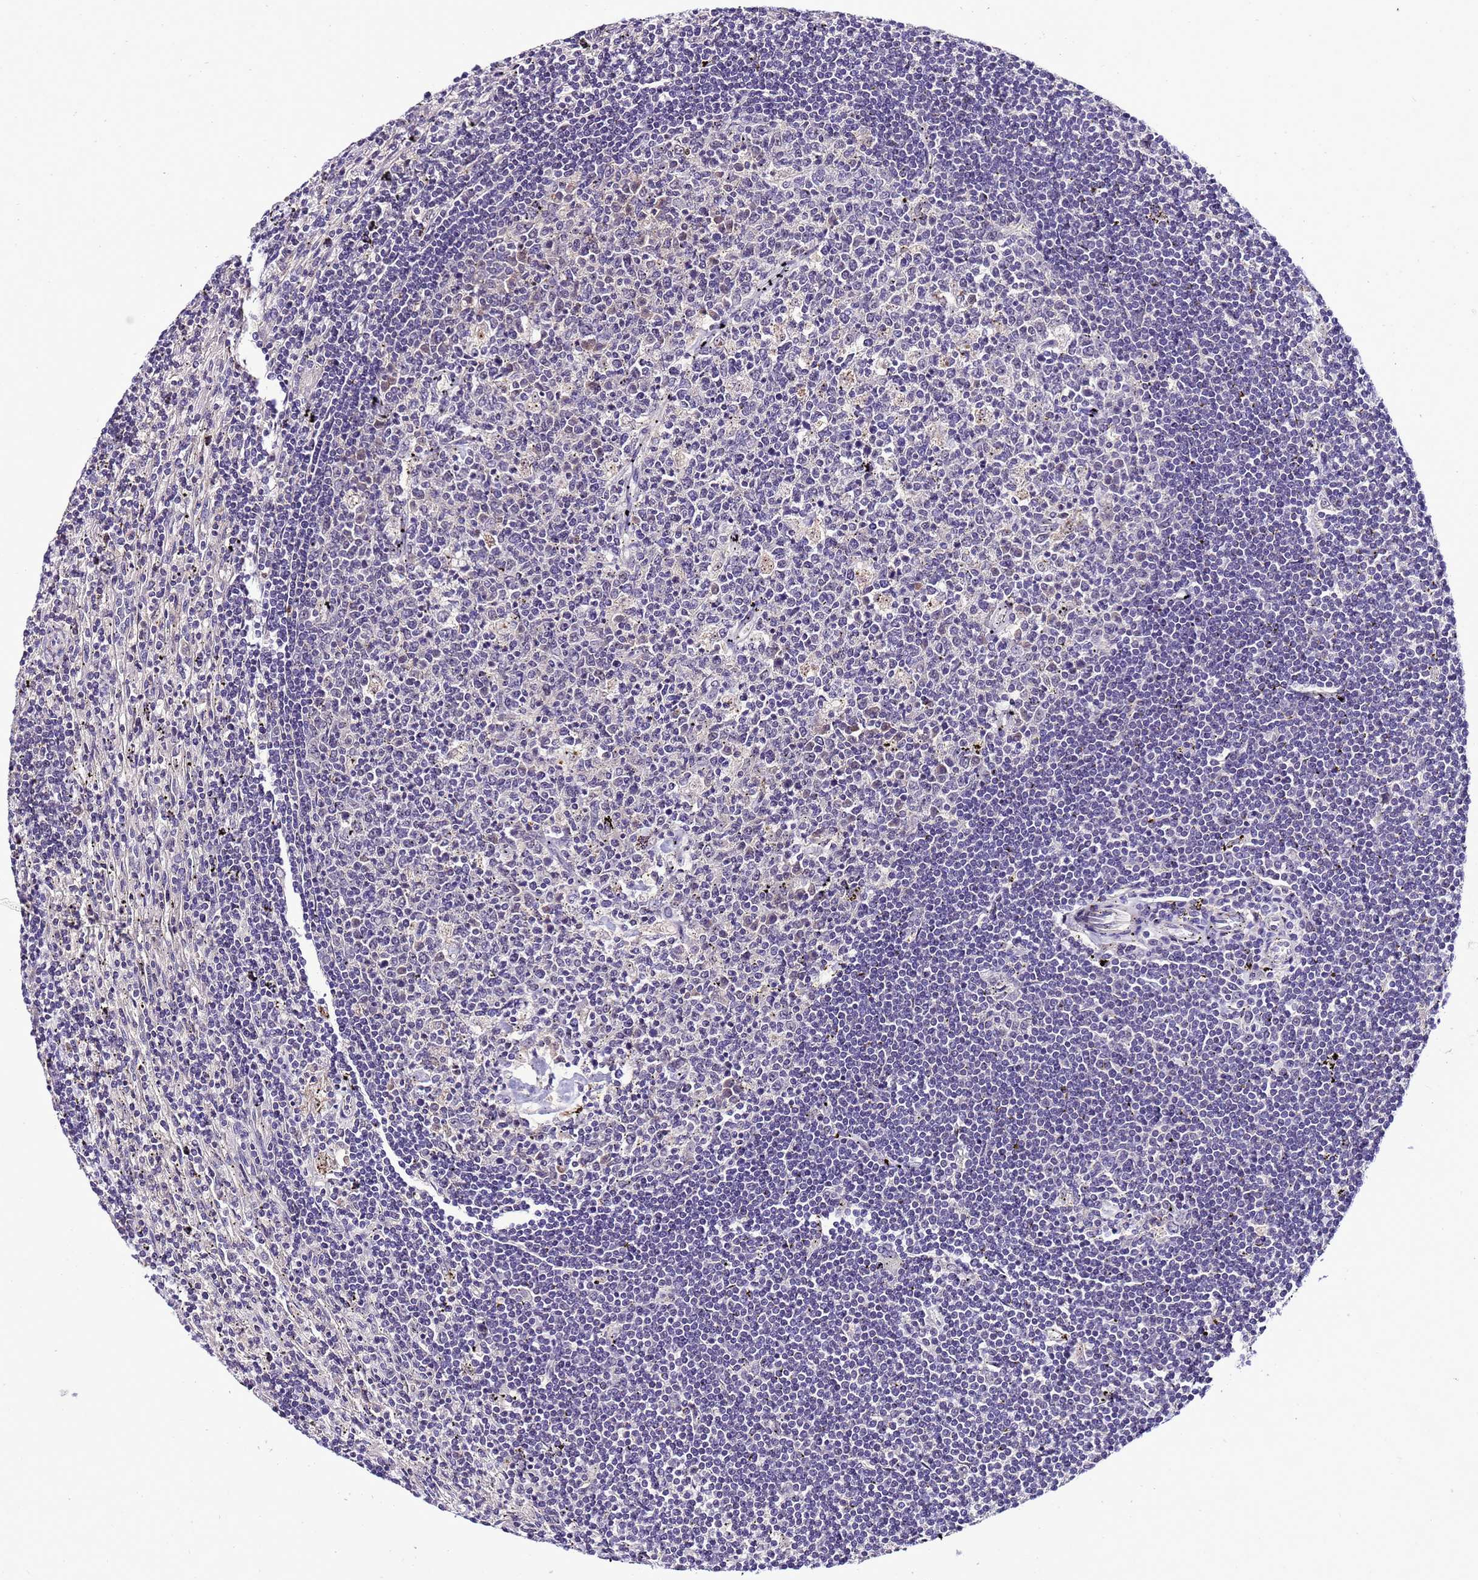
{"staining": {"intensity": "negative", "quantity": "none", "location": "none"}, "tissue": "lymphoma", "cell_type": "Tumor cells", "image_type": "cancer", "snomed": [{"axis": "morphology", "description": "Malignant lymphoma, non-Hodgkin's type, Low grade"}, {"axis": "topography", "description": "Spleen"}], "caption": "Immunohistochemical staining of human lymphoma displays no significant positivity in tumor cells.", "gene": "C19orf47", "patient": {"sex": "male", "age": 76}}